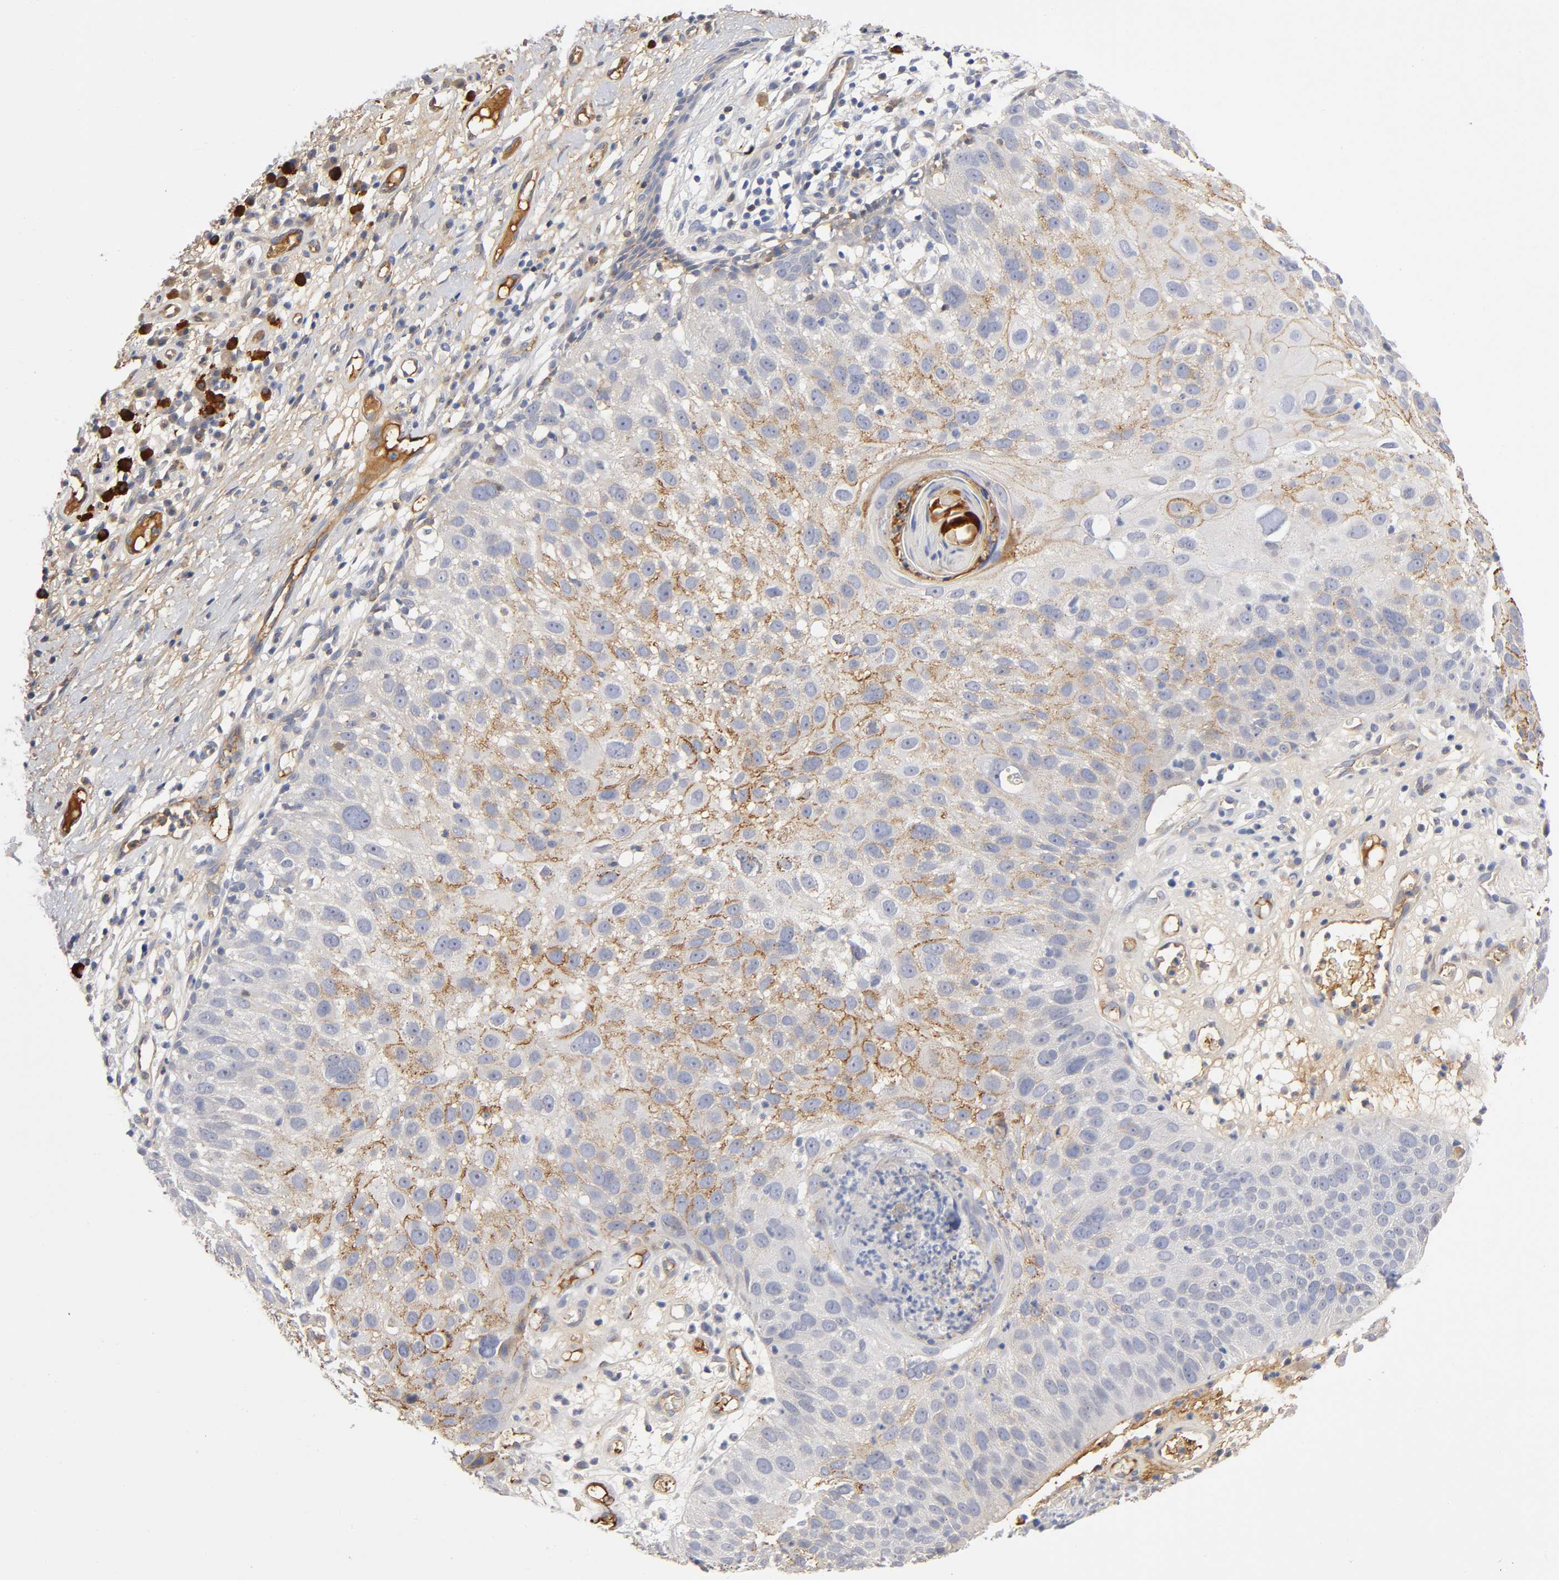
{"staining": {"intensity": "moderate", "quantity": "25%-75%", "location": "cytoplasmic/membranous"}, "tissue": "skin cancer", "cell_type": "Tumor cells", "image_type": "cancer", "snomed": [{"axis": "morphology", "description": "Squamous cell carcinoma, NOS"}, {"axis": "topography", "description": "Skin"}], "caption": "Immunohistochemical staining of human squamous cell carcinoma (skin) reveals medium levels of moderate cytoplasmic/membranous staining in approximately 25%-75% of tumor cells.", "gene": "NOVA1", "patient": {"sex": "male", "age": 87}}